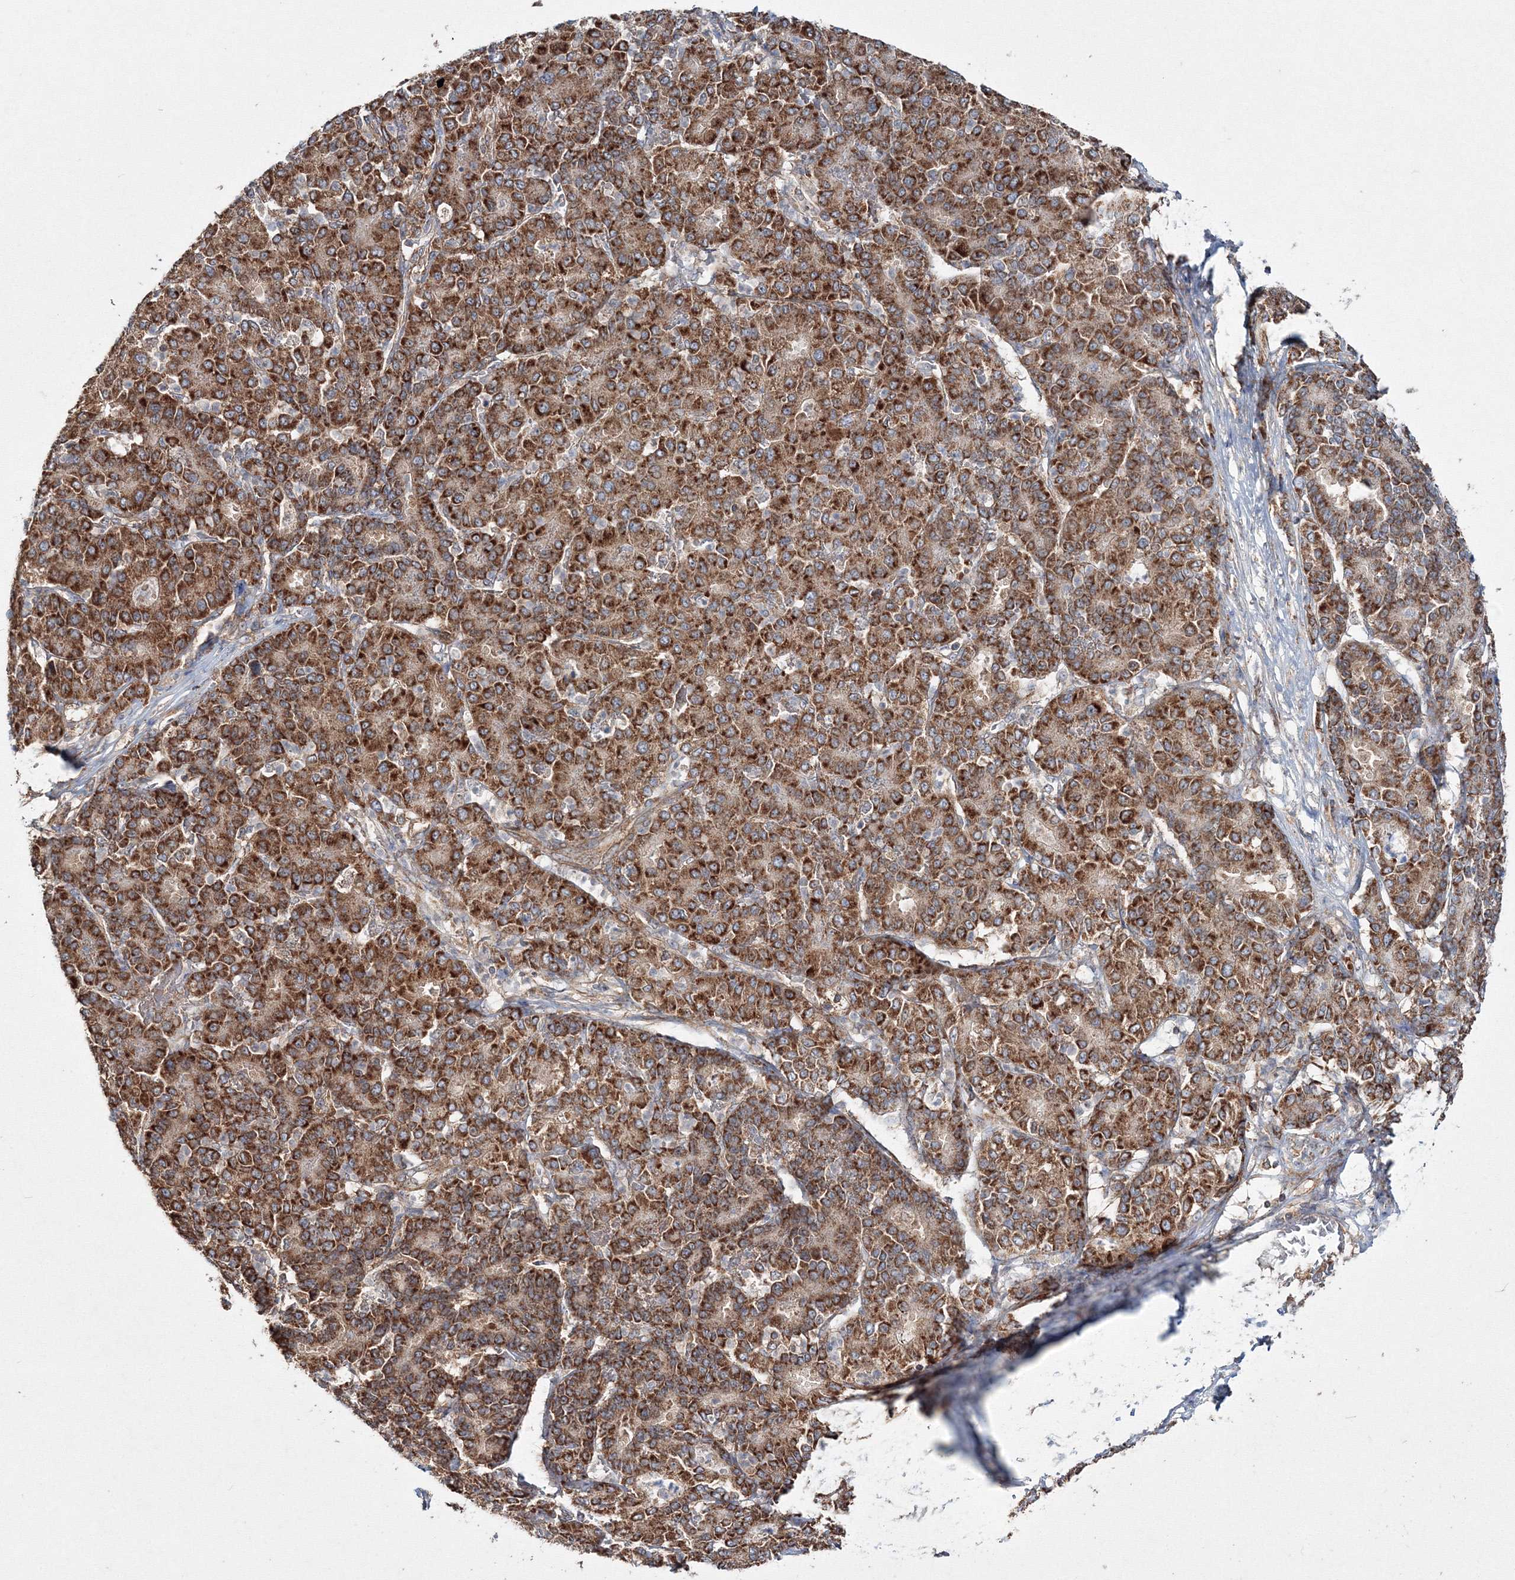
{"staining": {"intensity": "strong", "quantity": ">75%", "location": "cytoplasmic/membranous"}, "tissue": "liver cancer", "cell_type": "Tumor cells", "image_type": "cancer", "snomed": [{"axis": "morphology", "description": "Carcinoma, Hepatocellular, NOS"}, {"axis": "topography", "description": "Liver"}], "caption": "Immunohistochemical staining of human liver cancer (hepatocellular carcinoma) exhibits strong cytoplasmic/membranous protein staining in approximately >75% of tumor cells.", "gene": "PEX13", "patient": {"sex": "male", "age": 65}}